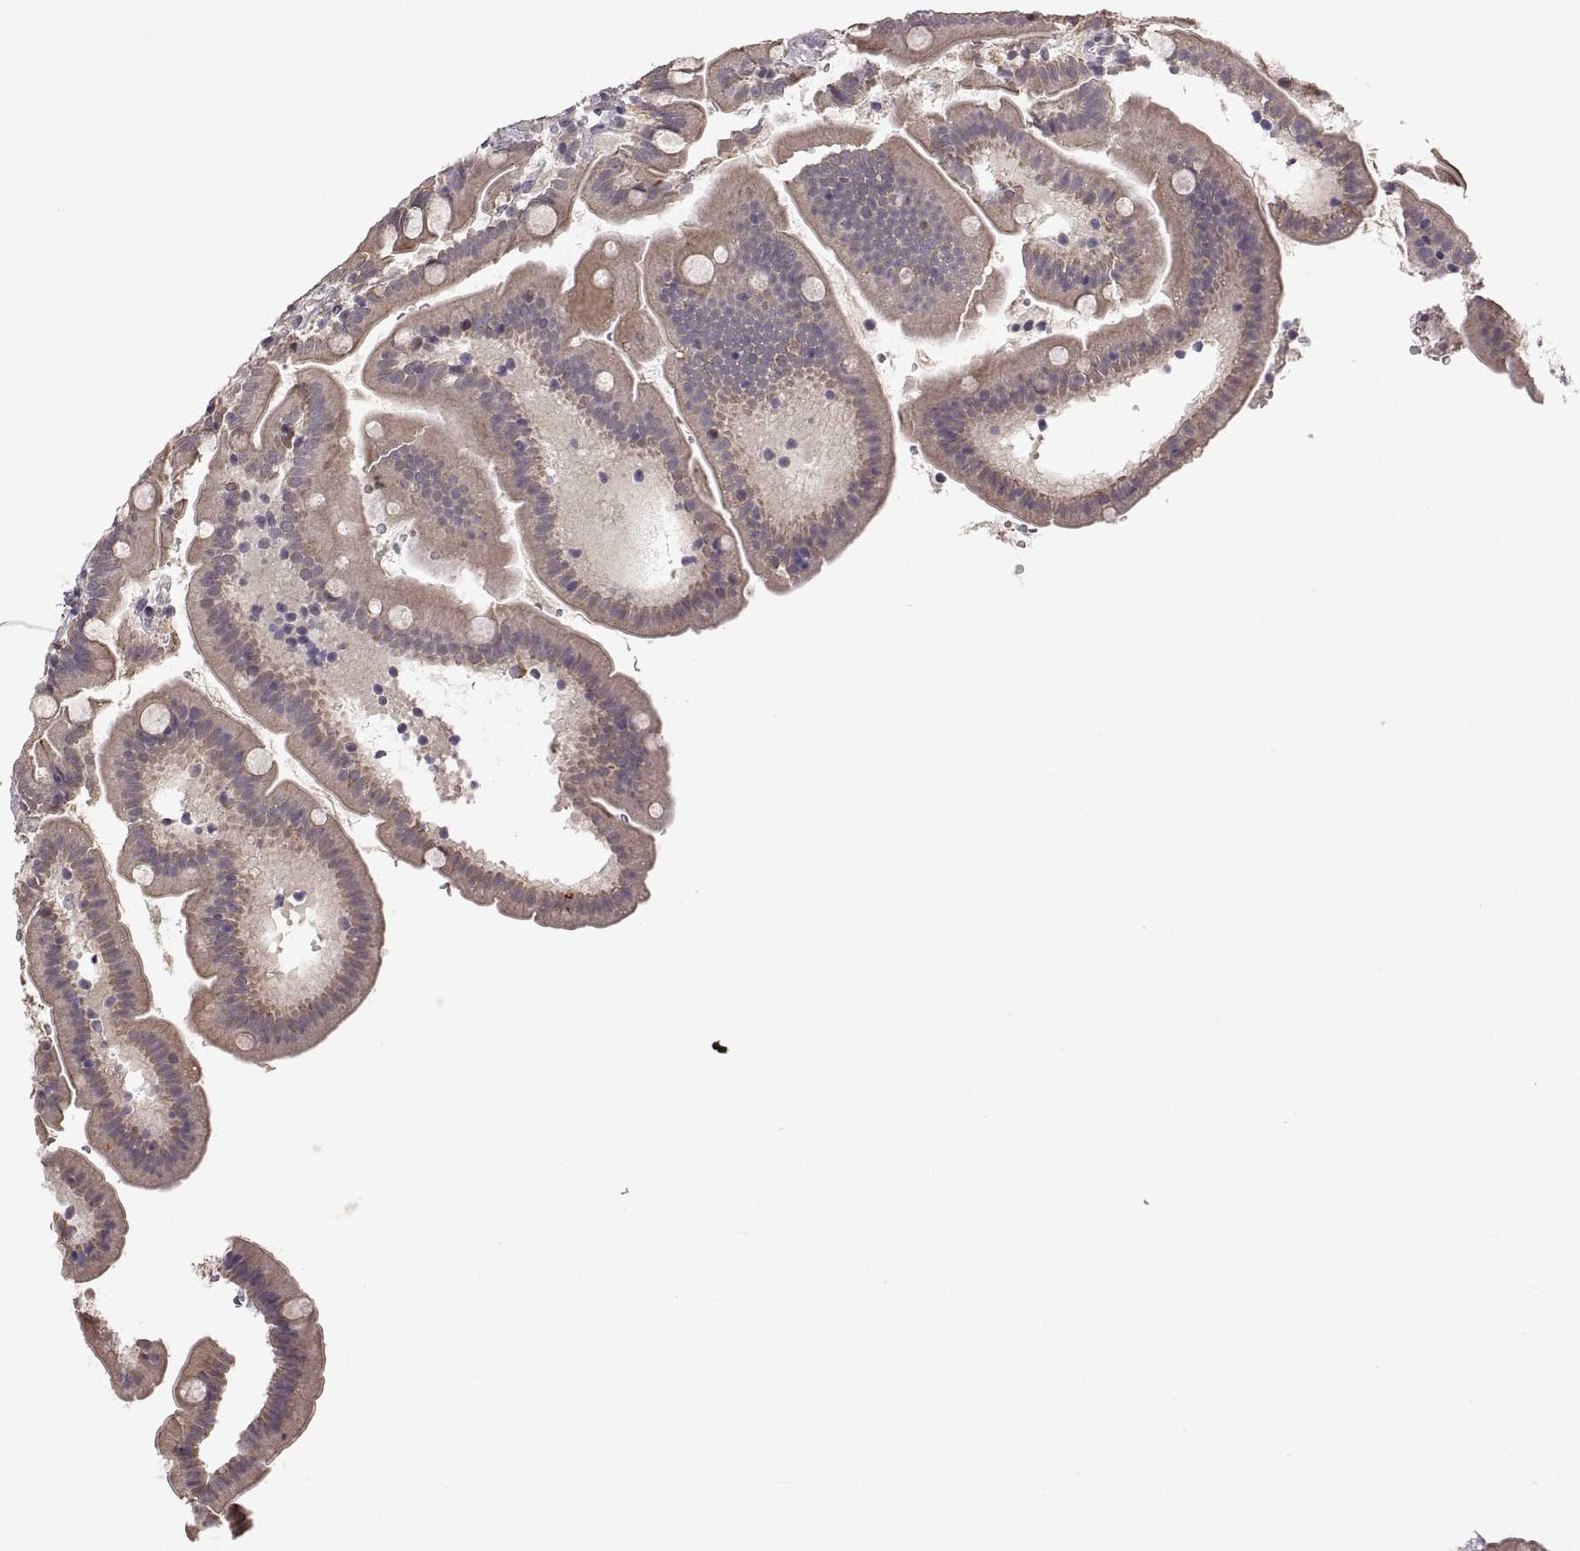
{"staining": {"intensity": "weak", "quantity": "25%-75%", "location": "cytoplasmic/membranous"}, "tissue": "duodenum", "cell_type": "Glandular cells", "image_type": "normal", "snomed": [{"axis": "morphology", "description": "Normal tissue, NOS"}, {"axis": "topography", "description": "Duodenum"}], "caption": "Immunohistochemistry (IHC) image of unremarkable human duodenum stained for a protein (brown), which demonstrates low levels of weak cytoplasmic/membranous staining in approximately 25%-75% of glandular cells.", "gene": "LAMA1", "patient": {"sex": "female", "age": 67}}